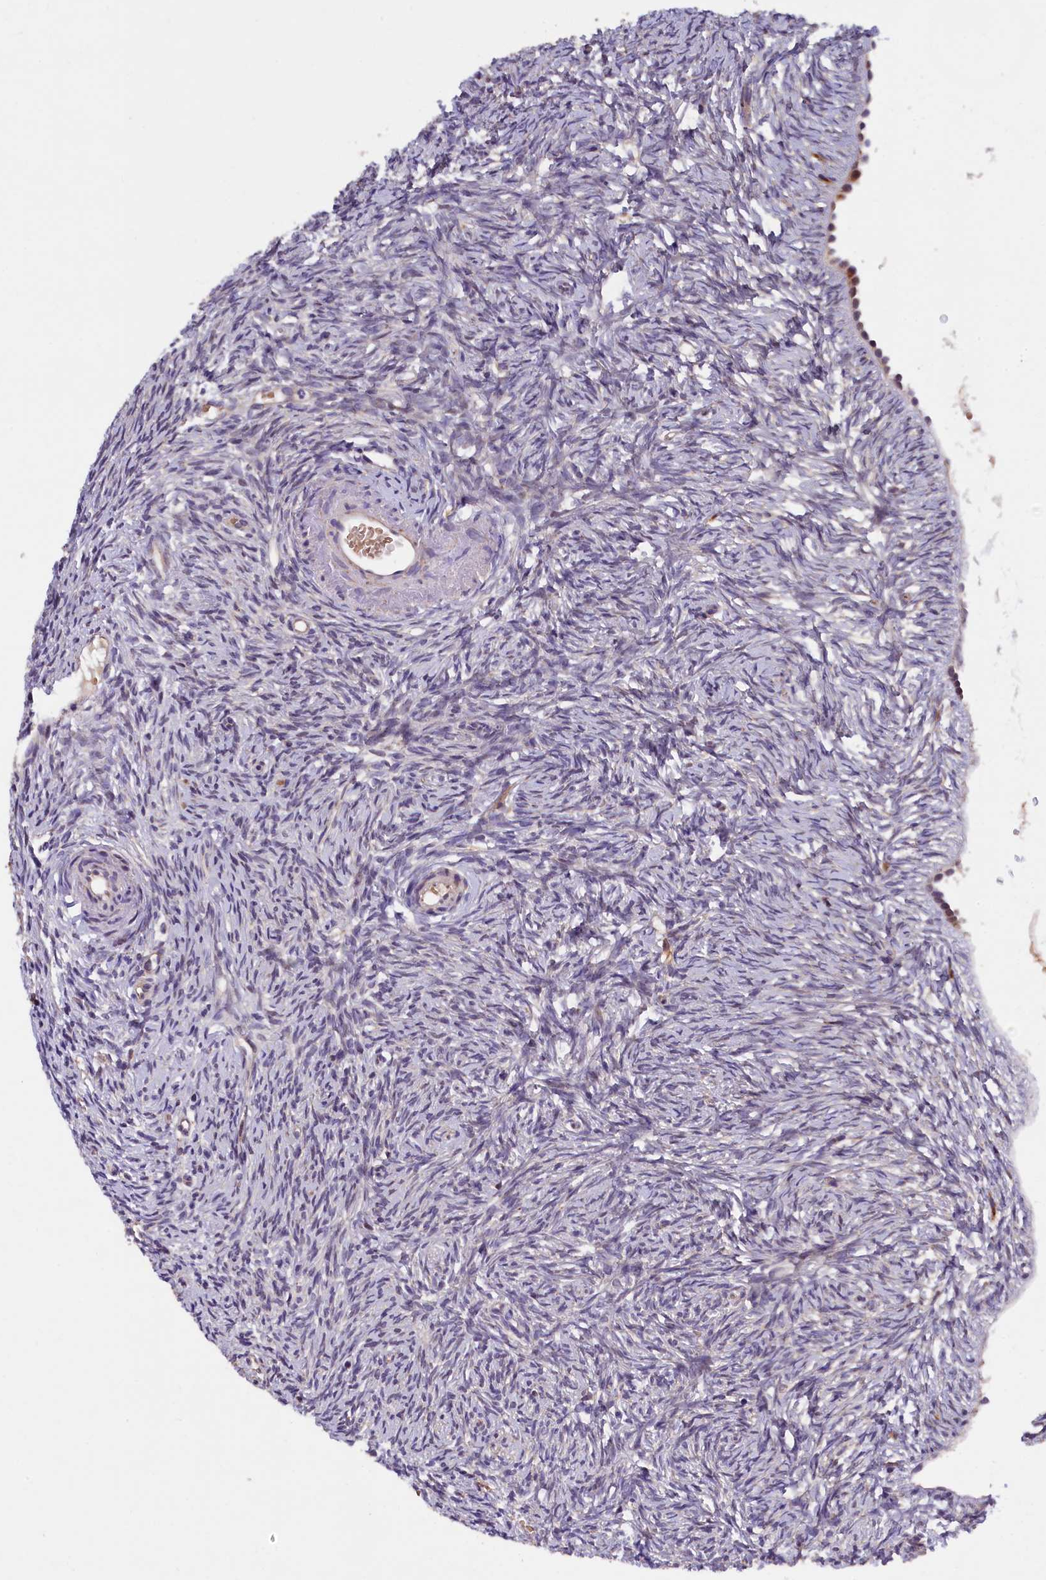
{"staining": {"intensity": "negative", "quantity": "none", "location": "none"}, "tissue": "ovary", "cell_type": "Ovarian stroma cells", "image_type": "normal", "snomed": [{"axis": "morphology", "description": "Normal tissue, NOS"}, {"axis": "topography", "description": "Ovary"}], "caption": "This photomicrograph is of normal ovary stained with immunohistochemistry to label a protein in brown with the nuclei are counter-stained blue. There is no staining in ovarian stroma cells.", "gene": "NAIP", "patient": {"sex": "female", "age": 51}}